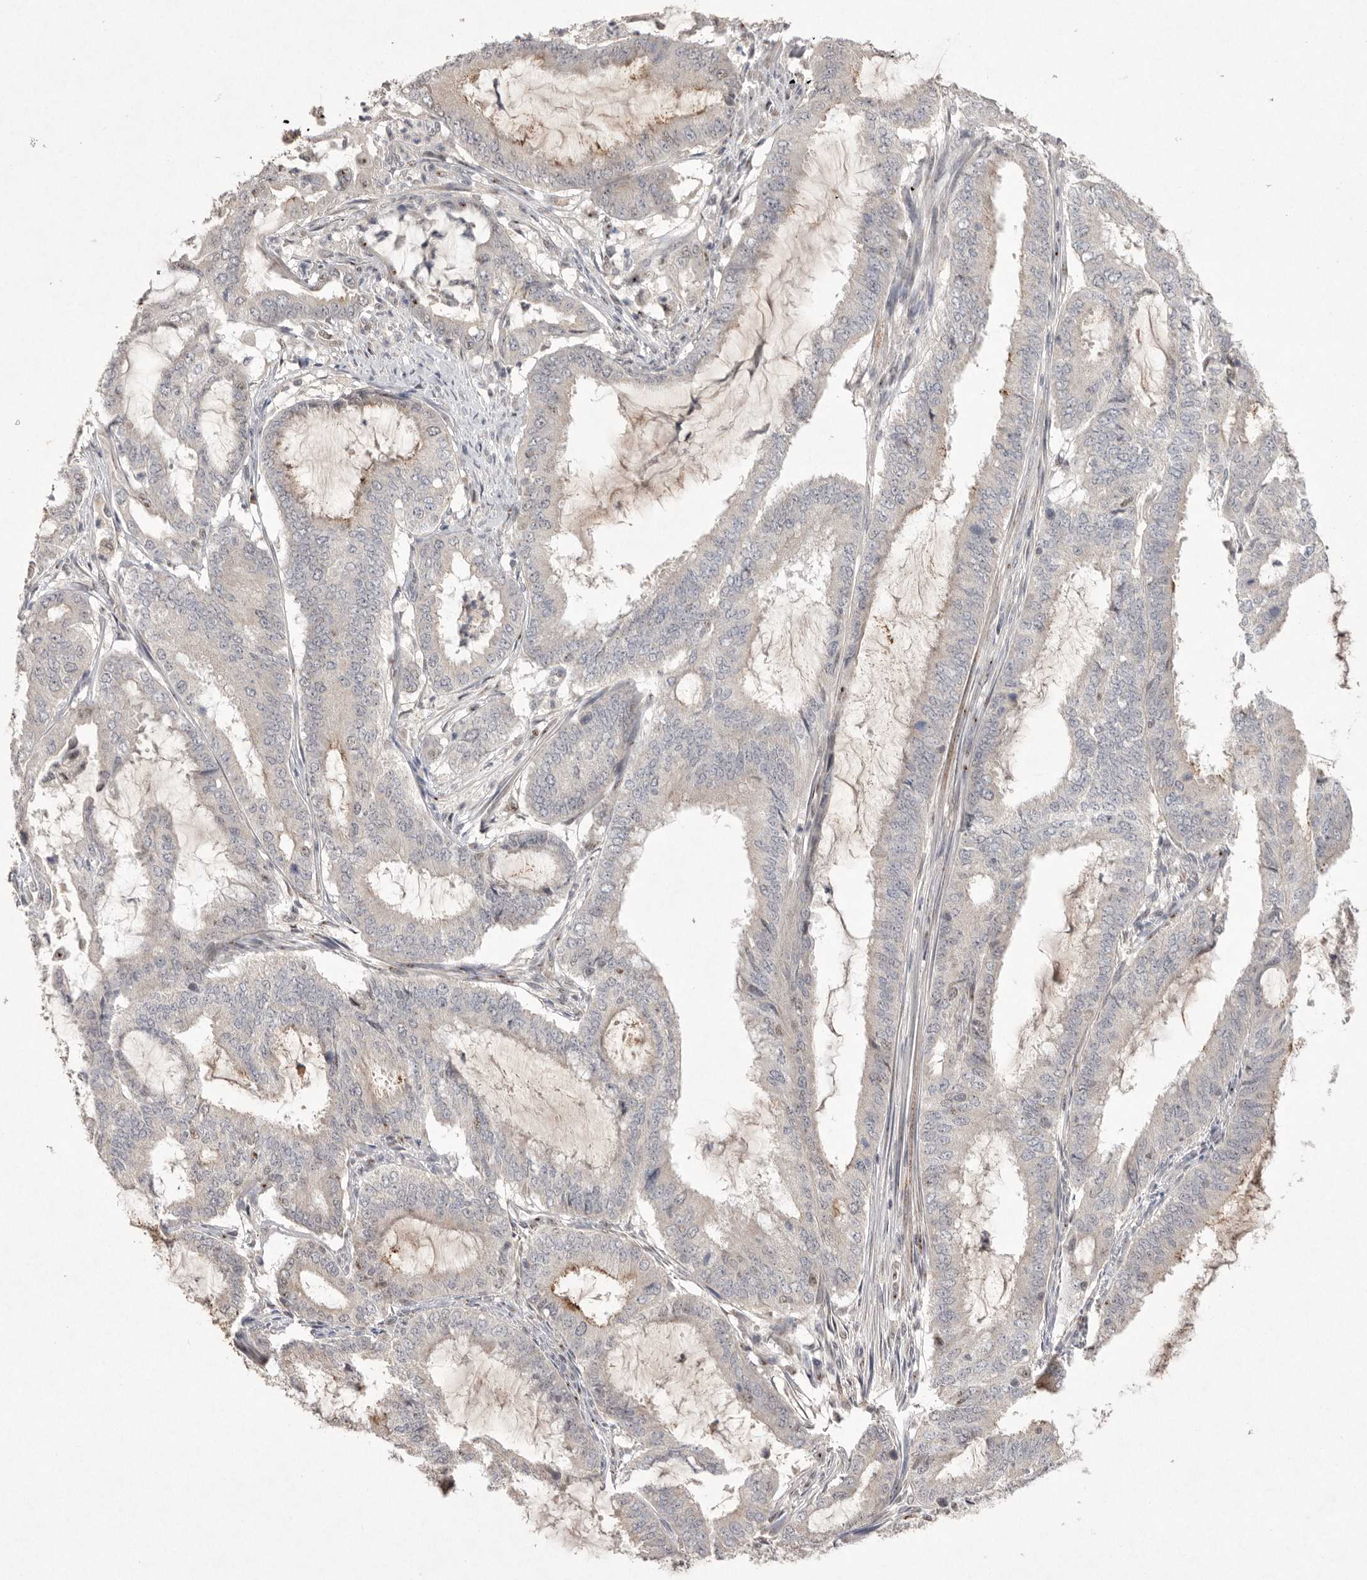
{"staining": {"intensity": "moderate", "quantity": "<25%", "location": "cytoplasmic/membranous"}, "tissue": "endometrial cancer", "cell_type": "Tumor cells", "image_type": "cancer", "snomed": [{"axis": "morphology", "description": "Adenocarcinoma, NOS"}, {"axis": "topography", "description": "Endometrium"}], "caption": "Immunohistochemistry (IHC) image of neoplastic tissue: endometrial adenocarcinoma stained using immunohistochemistry (IHC) displays low levels of moderate protein expression localized specifically in the cytoplasmic/membranous of tumor cells, appearing as a cytoplasmic/membranous brown color.", "gene": "HUS1", "patient": {"sex": "female", "age": 51}}